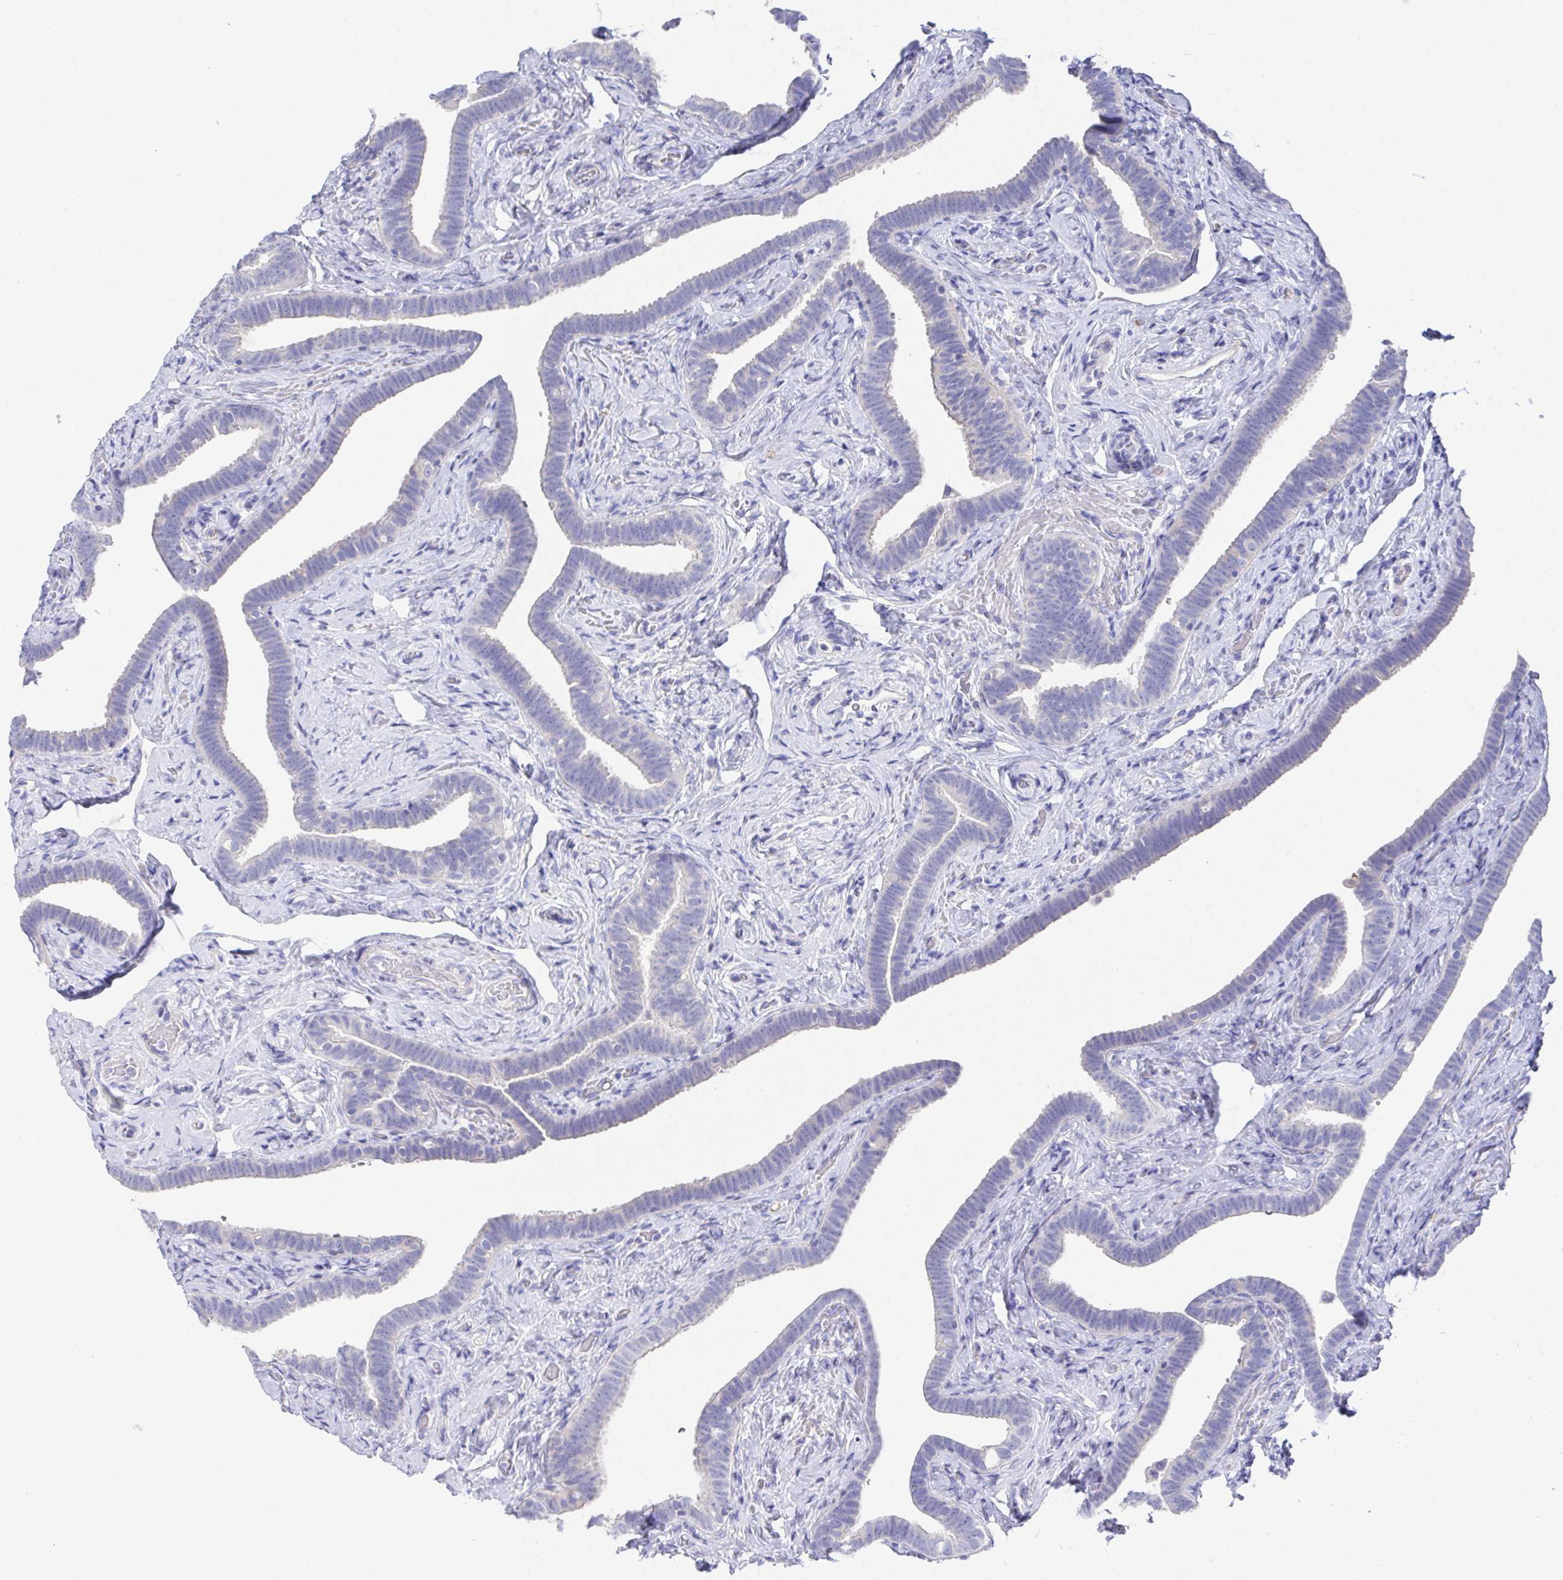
{"staining": {"intensity": "negative", "quantity": "none", "location": "none"}, "tissue": "fallopian tube", "cell_type": "Glandular cells", "image_type": "normal", "snomed": [{"axis": "morphology", "description": "Normal tissue, NOS"}, {"axis": "topography", "description": "Fallopian tube"}], "caption": "Protein analysis of normal fallopian tube reveals no significant staining in glandular cells.", "gene": "PRG3", "patient": {"sex": "female", "age": 69}}